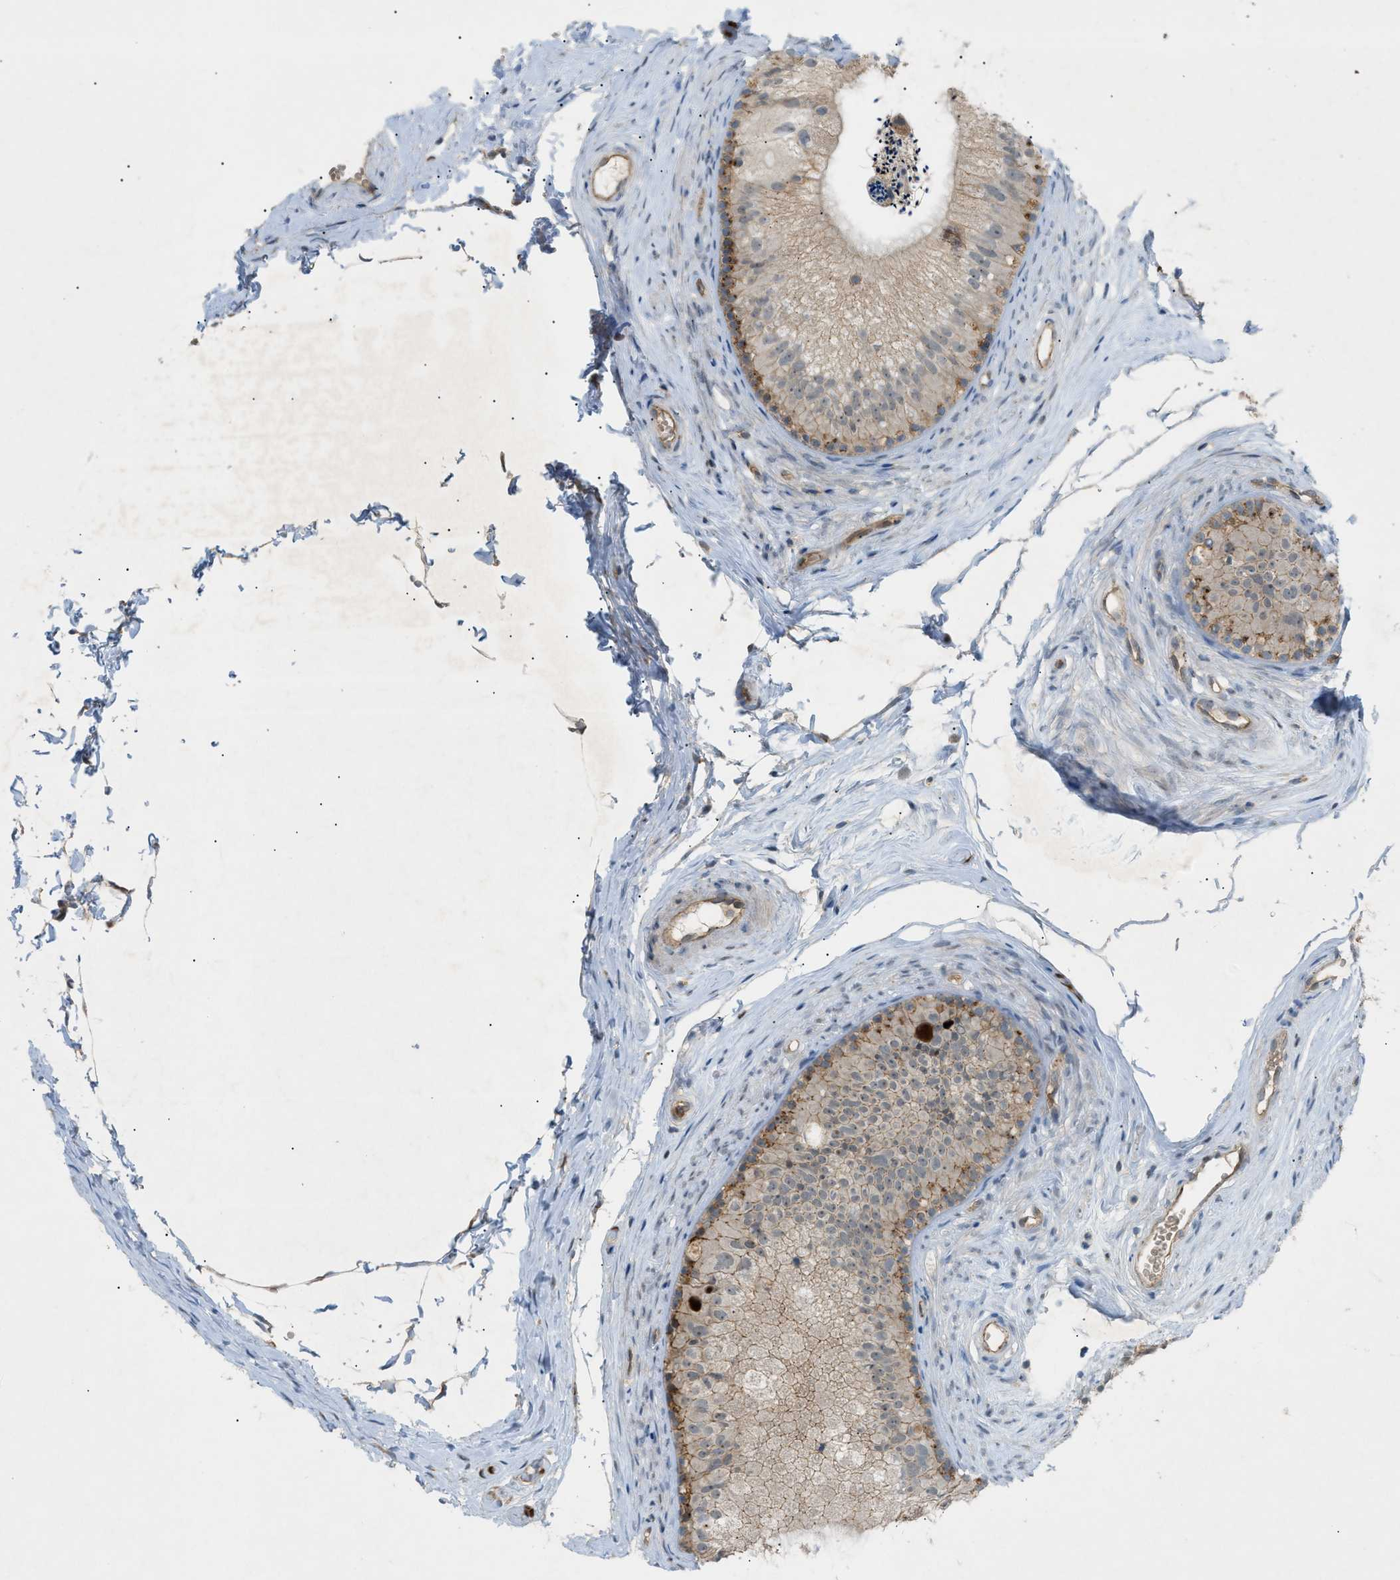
{"staining": {"intensity": "moderate", "quantity": "25%-75%", "location": "cytoplasmic/membranous"}, "tissue": "epididymis", "cell_type": "Glandular cells", "image_type": "normal", "snomed": [{"axis": "morphology", "description": "Normal tissue, NOS"}, {"axis": "topography", "description": "Epididymis"}], "caption": "DAB (3,3'-diaminobenzidine) immunohistochemical staining of normal human epididymis demonstrates moderate cytoplasmic/membranous protein staining in about 25%-75% of glandular cells.", "gene": "GRK6", "patient": {"sex": "male", "age": 56}}